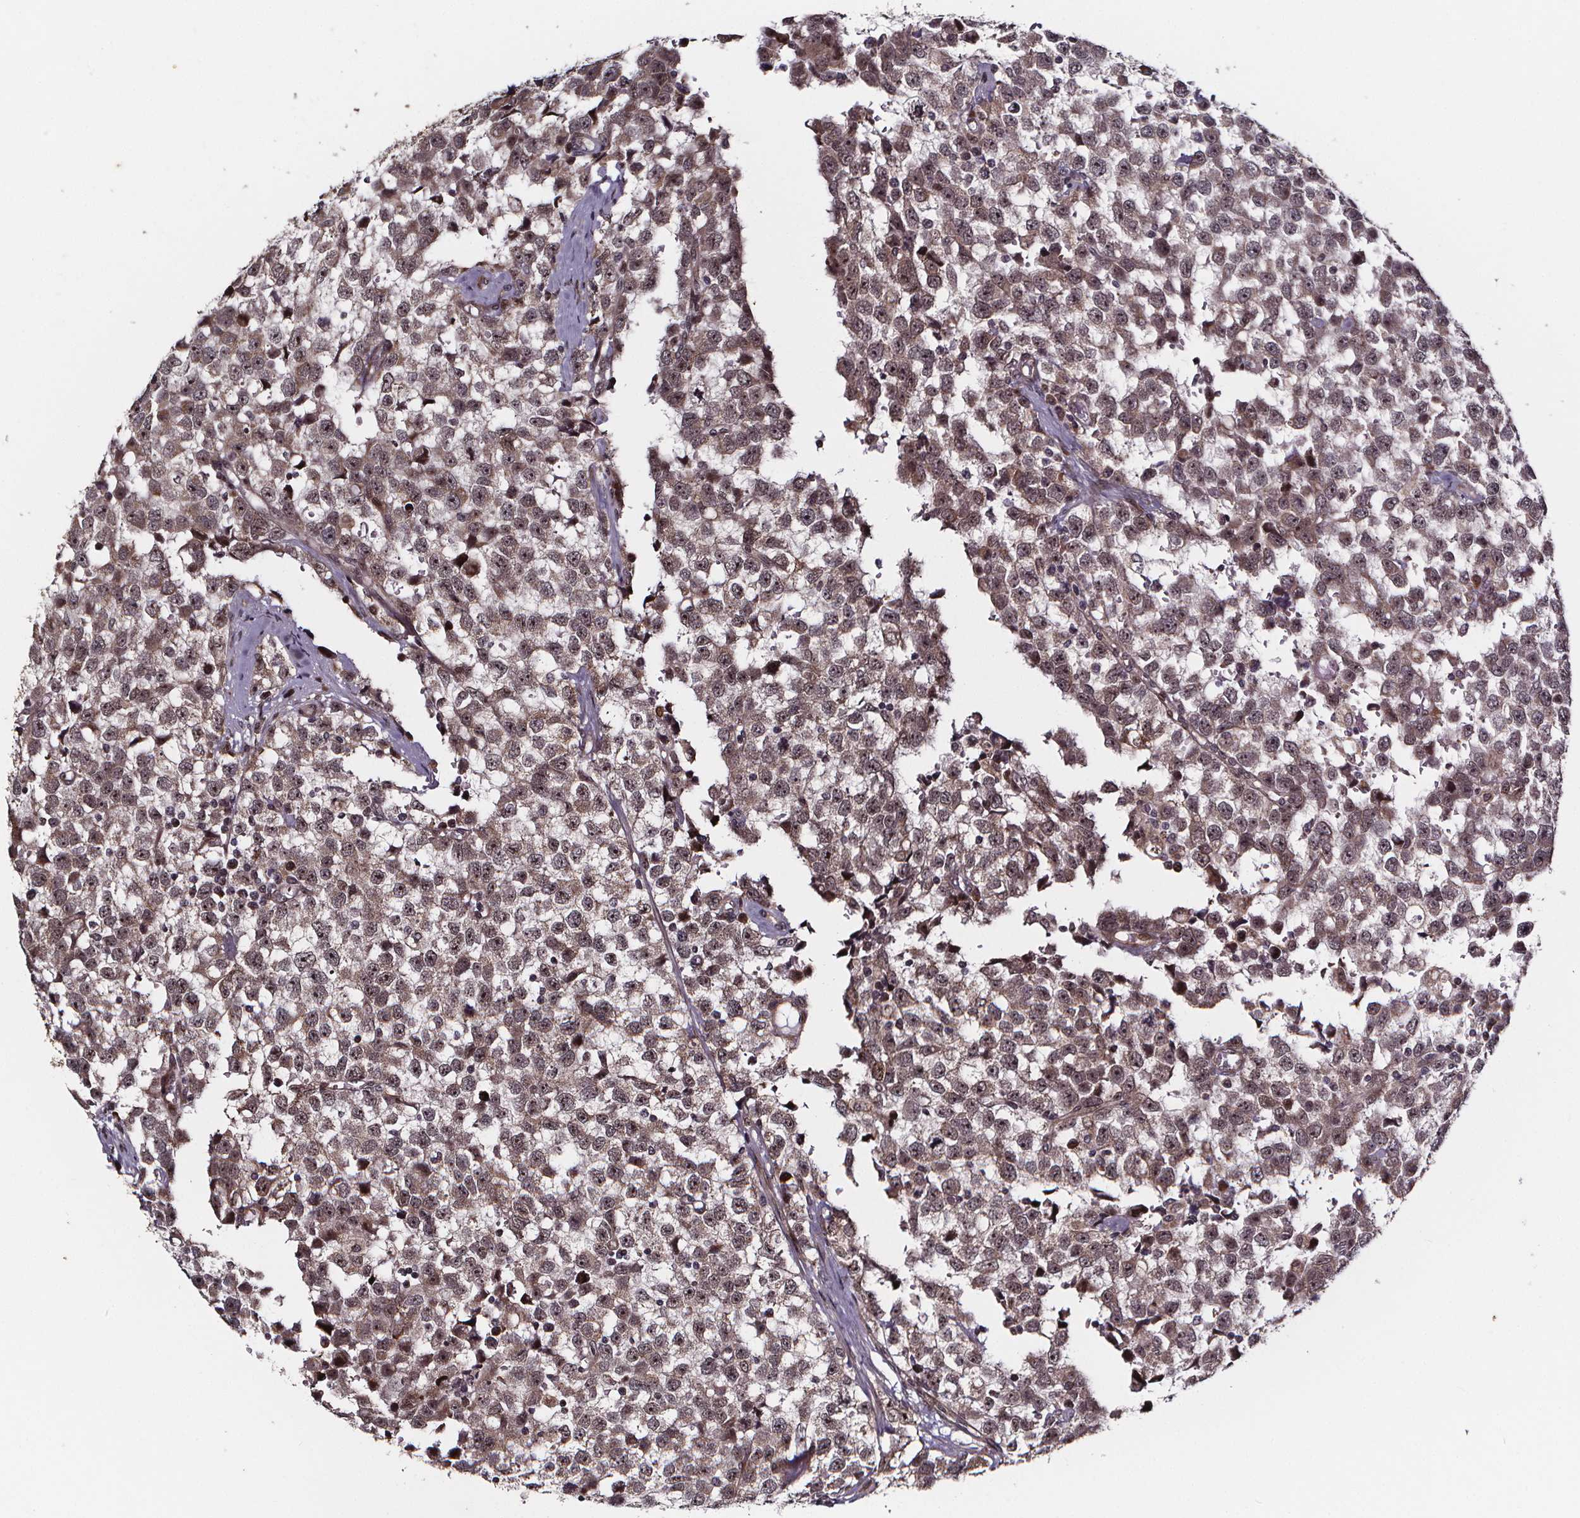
{"staining": {"intensity": "weak", "quantity": ">75%", "location": "cytoplasmic/membranous,nuclear"}, "tissue": "testis cancer", "cell_type": "Tumor cells", "image_type": "cancer", "snomed": [{"axis": "morphology", "description": "Seminoma, NOS"}, {"axis": "topography", "description": "Testis"}], "caption": "Testis cancer (seminoma) stained for a protein reveals weak cytoplasmic/membranous and nuclear positivity in tumor cells. The protein of interest is shown in brown color, while the nuclei are stained blue.", "gene": "DDIT3", "patient": {"sex": "male", "age": 34}}